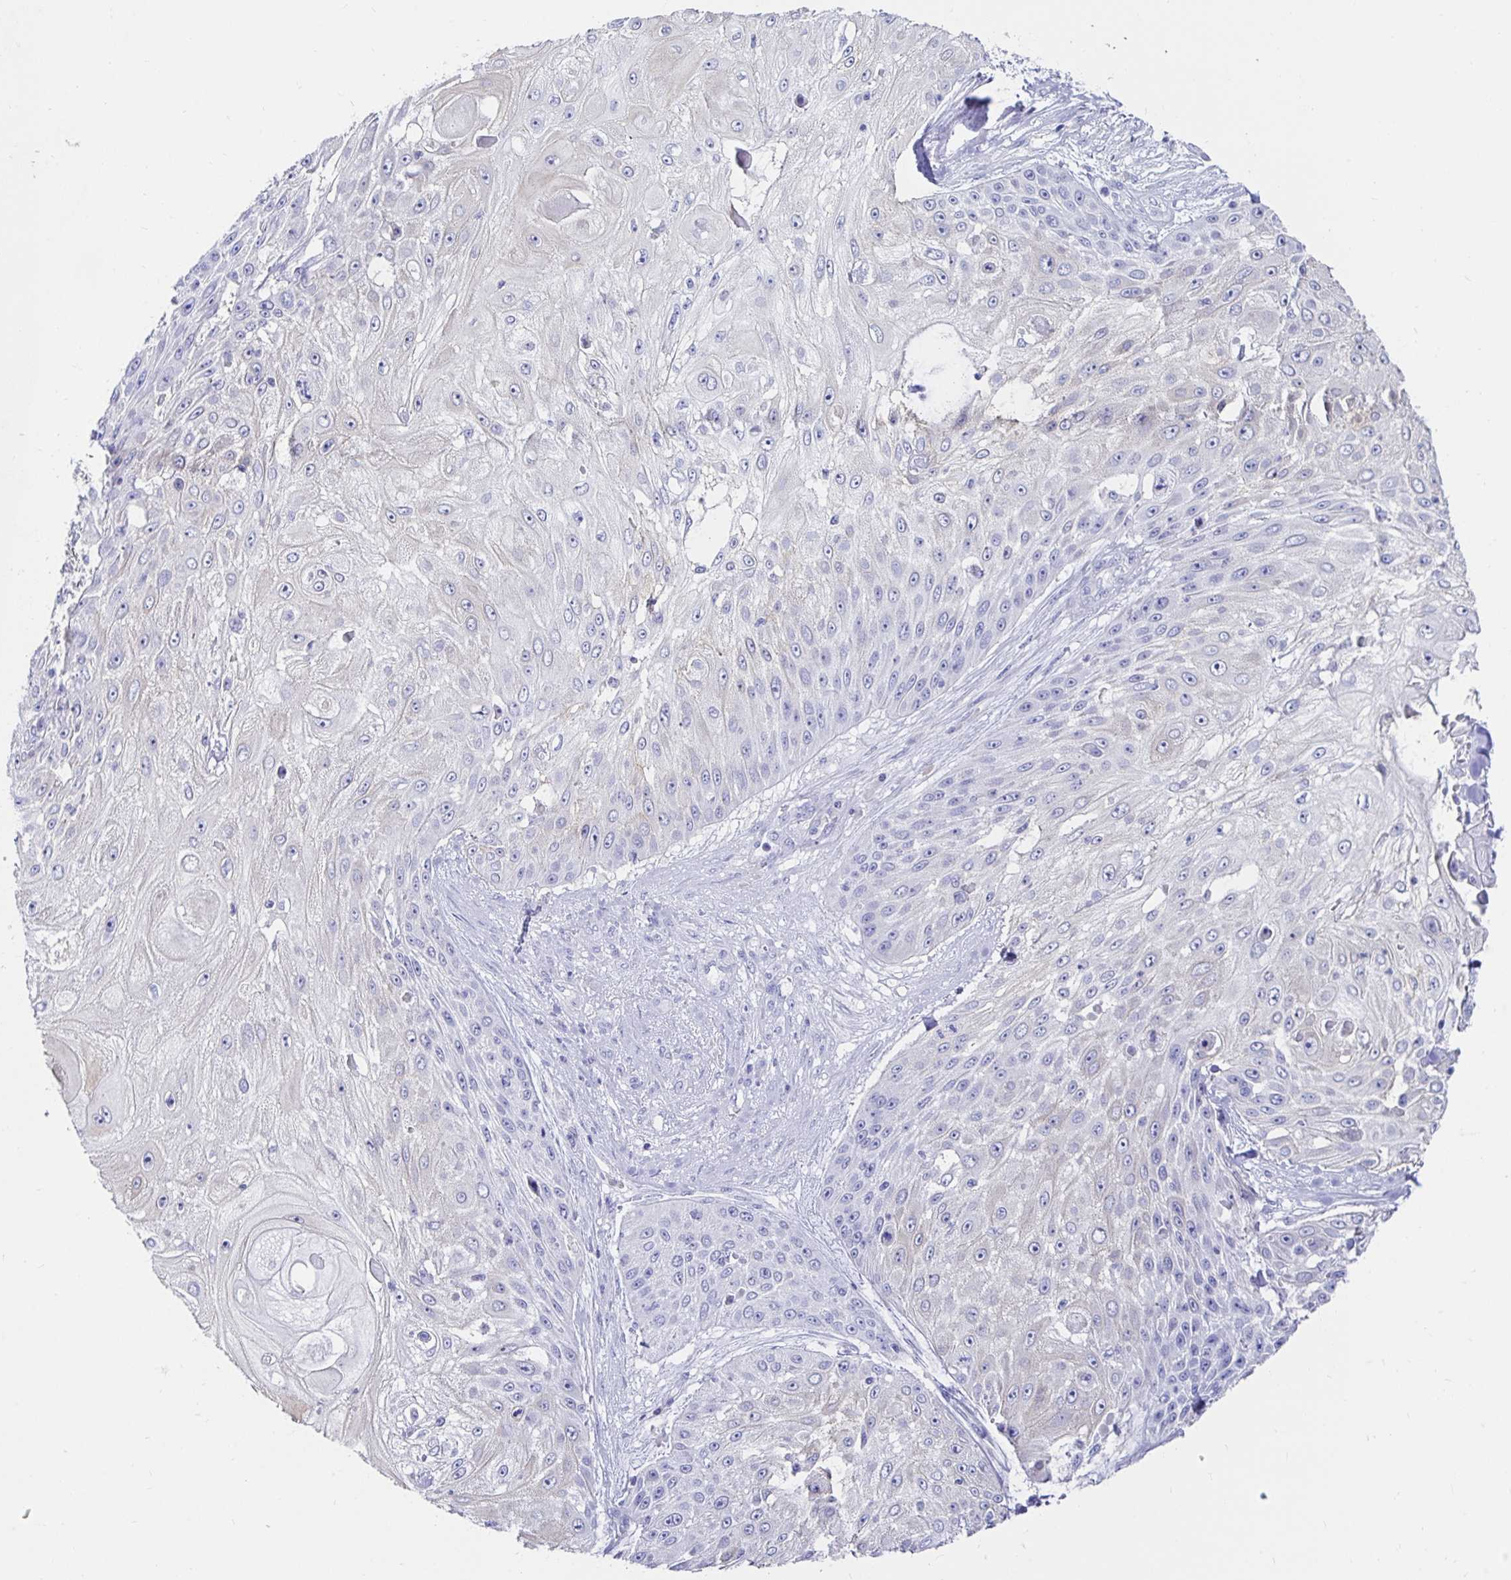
{"staining": {"intensity": "negative", "quantity": "none", "location": "none"}, "tissue": "skin cancer", "cell_type": "Tumor cells", "image_type": "cancer", "snomed": [{"axis": "morphology", "description": "Squamous cell carcinoma, NOS"}, {"axis": "topography", "description": "Skin"}], "caption": "Tumor cells are negative for protein expression in human squamous cell carcinoma (skin).", "gene": "CA9", "patient": {"sex": "female", "age": 86}}